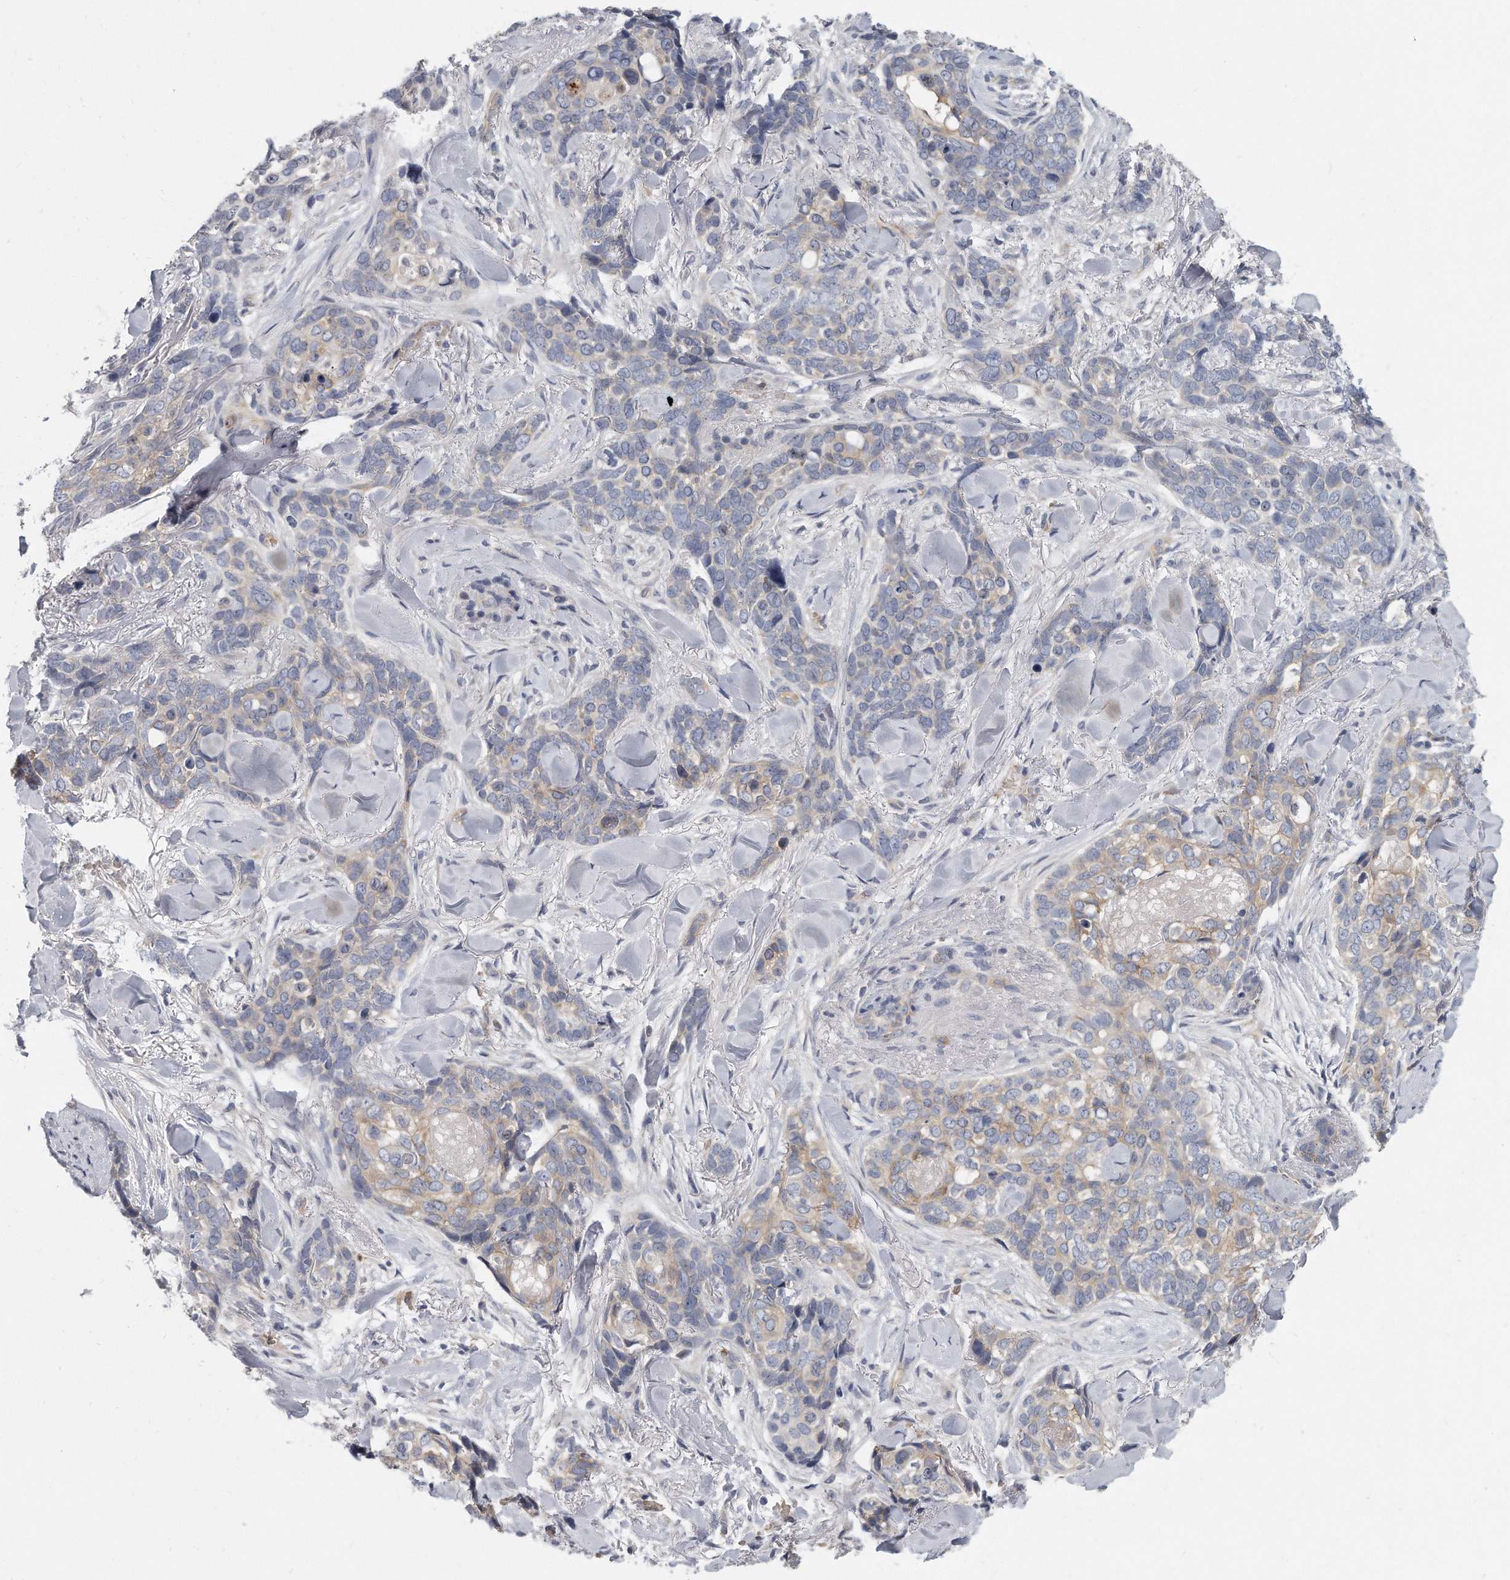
{"staining": {"intensity": "weak", "quantity": "<25%", "location": "cytoplasmic/membranous"}, "tissue": "skin cancer", "cell_type": "Tumor cells", "image_type": "cancer", "snomed": [{"axis": "morphology", "description": "Basal cell carcinoma"}, {"axis": "topography", "description": "Skin"}], "caption": "Immunohistochemistry (IHC) micrograph of neoplastic tissue: human skin basal cell carcinoma stained with DAB exhibits no significant protein positivity in tumor cells. (Stains: DAB (3,3'-diaminobenzidine) IHC with hematoxylin counter stain, Microscopy: brightfield microscopy at high magnification).", "gene": "PLEKHA6", "patient": {"sex": "female", "age": 82}}